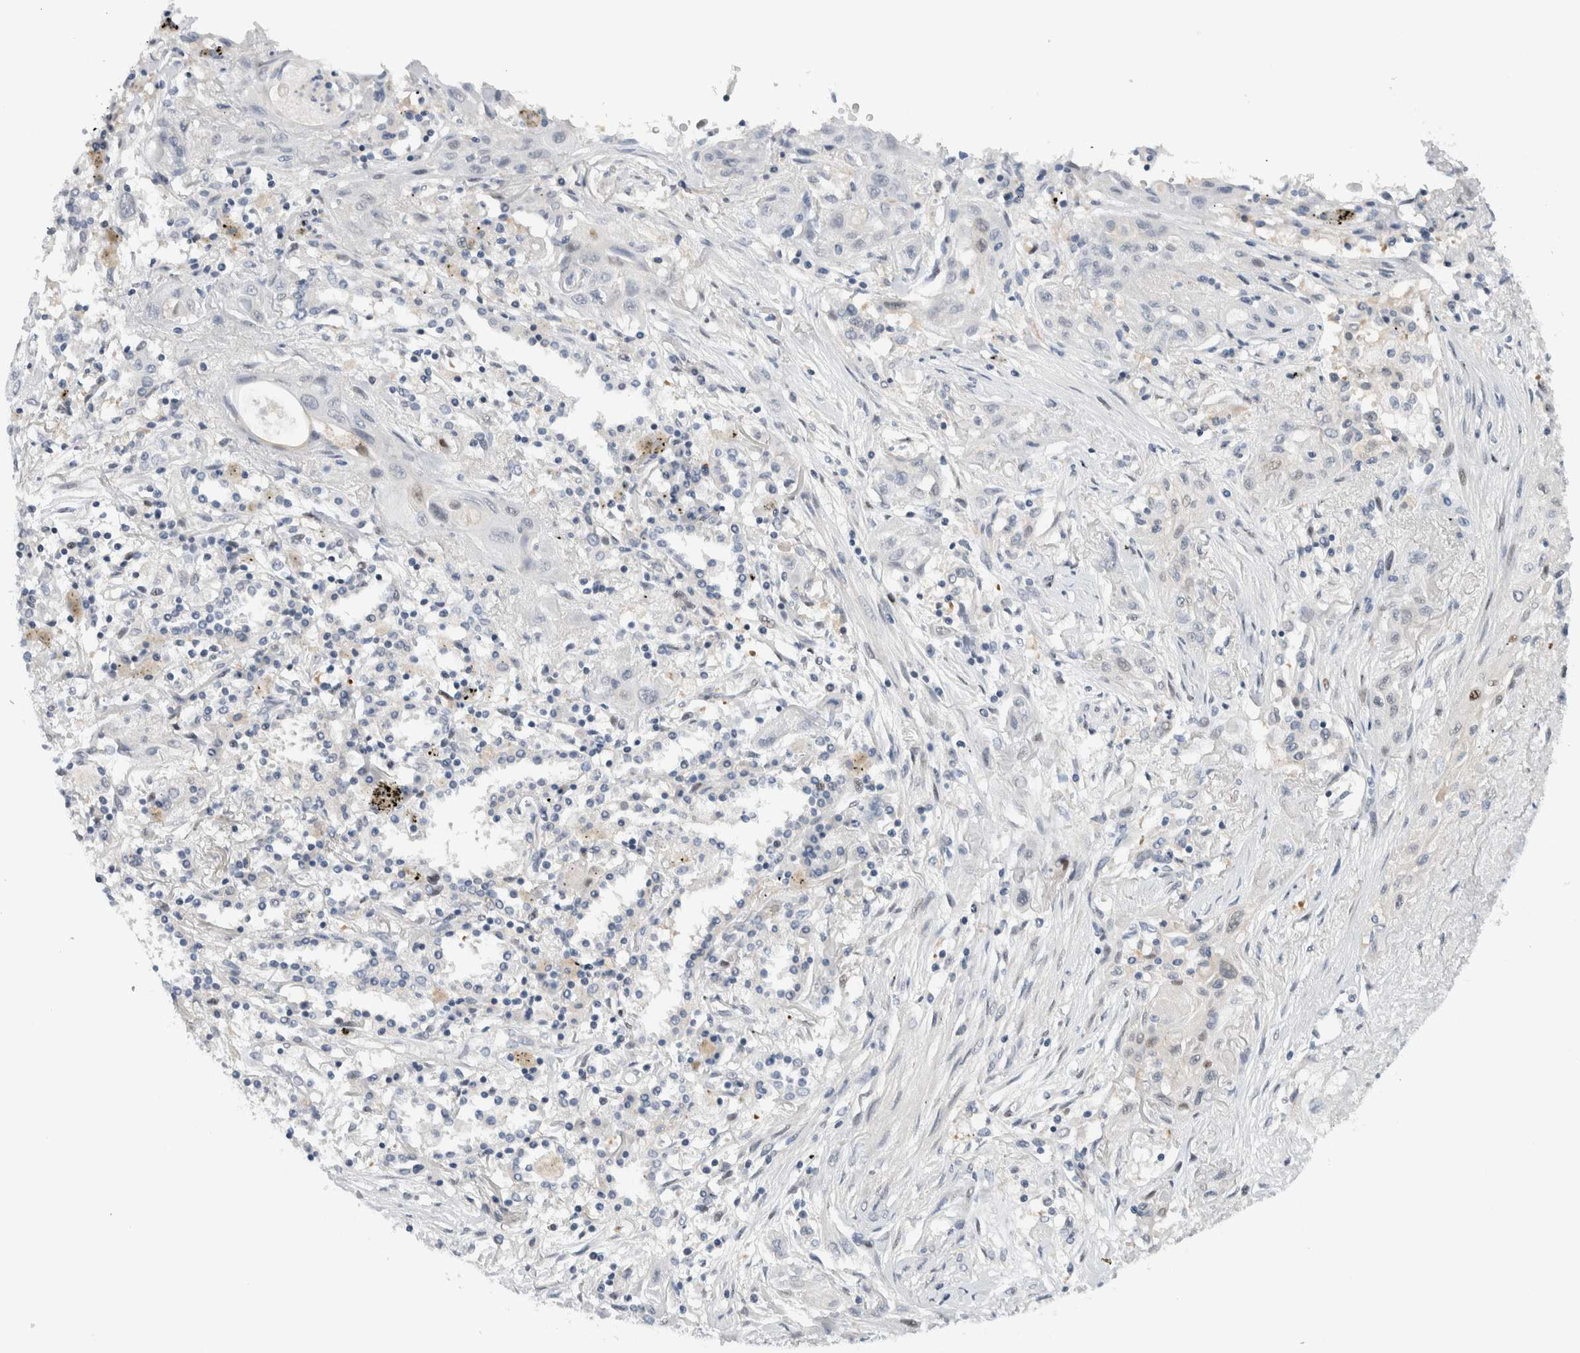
{"staining": {"intensity": "negative", "quantity": "none", "location": "none"}, "tissue": "lung cancer", "cell_type": "Tumor cells", "image_type": "cancer", "snomed": [{"axis": "morphology", "description": "Squamous cell carcinoma, NOS"}, {"axis": "topography", "description": "Lung"}], "caption": "The histopathology image displays no staining of tumor cells in lung cancer.", "gene": "NCR3LG1", "patient": {"sex": "female", "age": 47}}